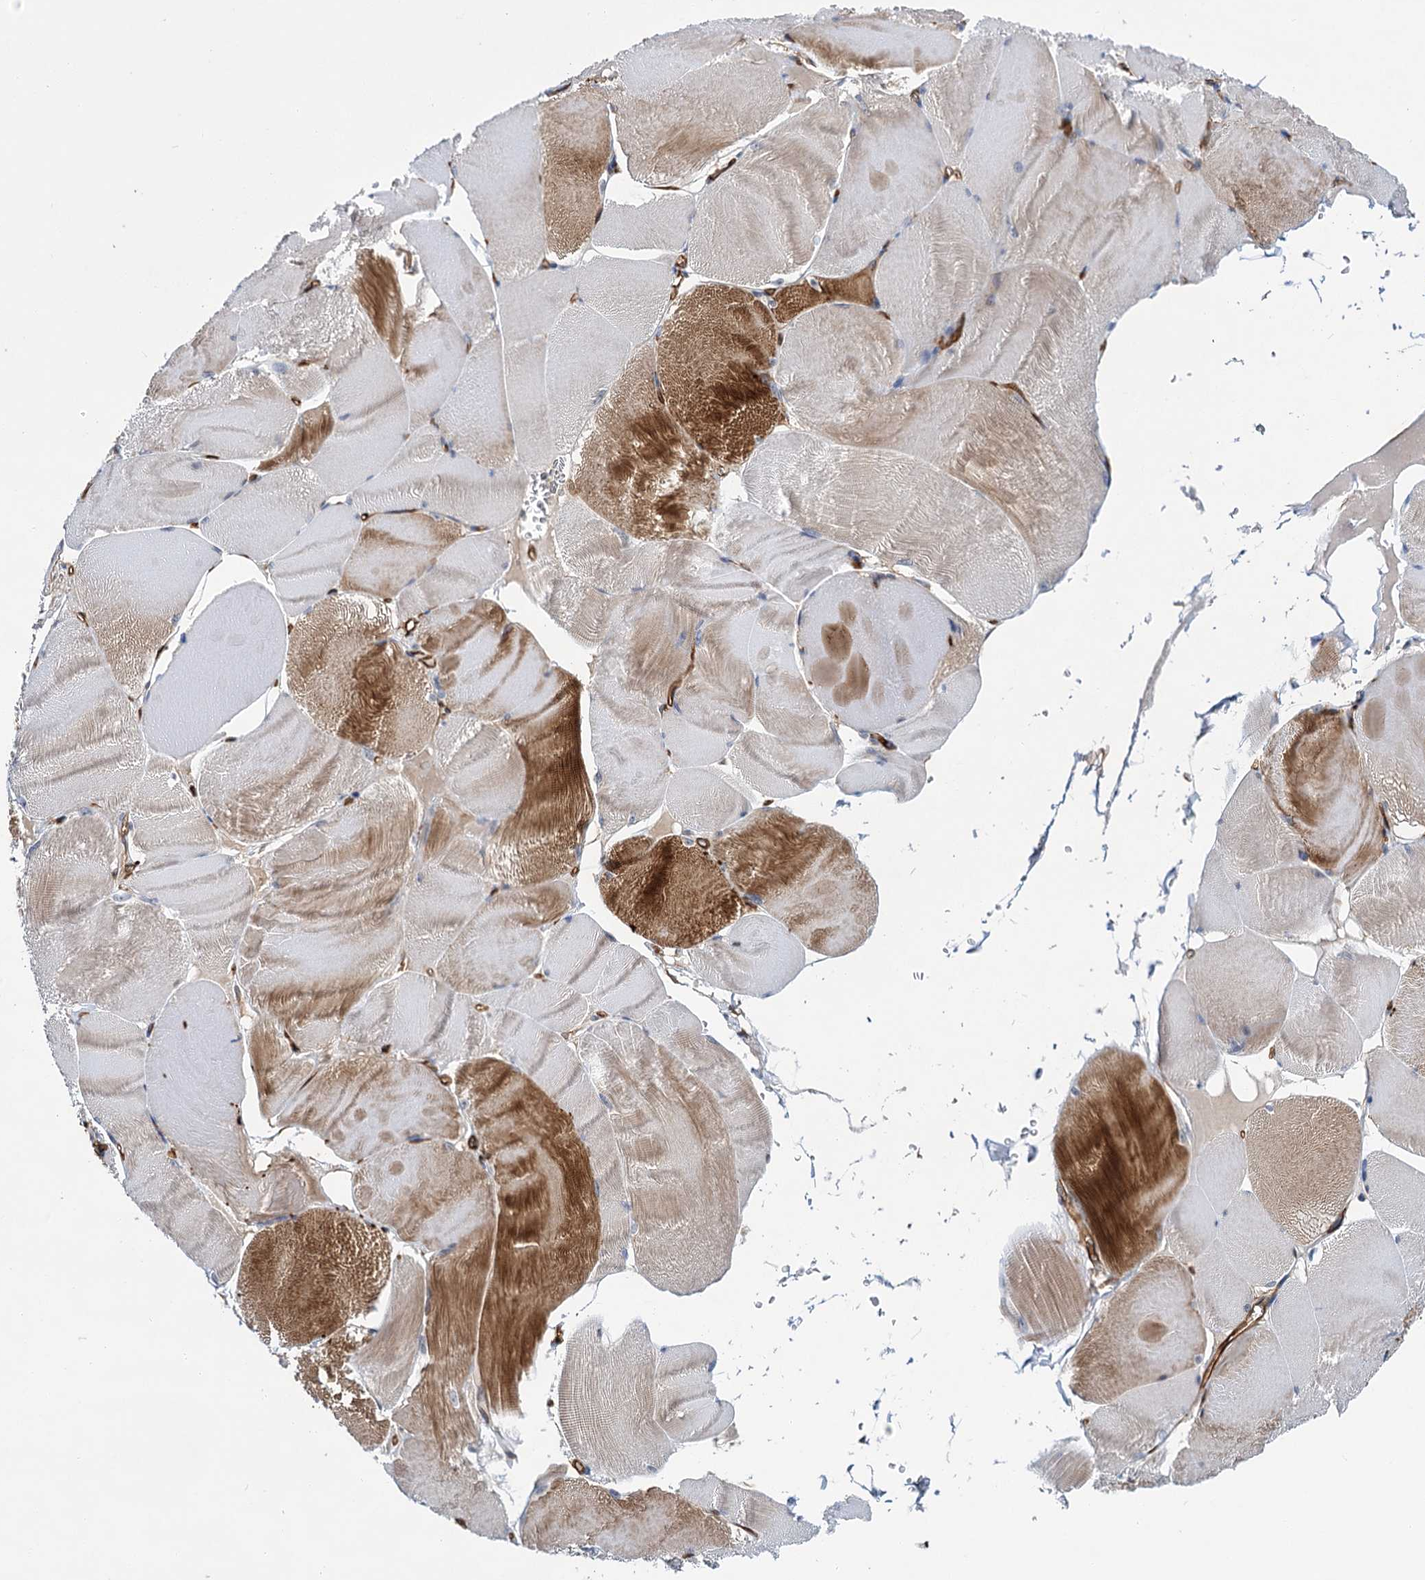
{"staining": {"intensity": "strong", "quantity": "25%-75%", "location": "cytoplasmic/membranous"}, "tissue": "skeletal muscle", "cell_type": "Myocytes", "image_type": "normal", "snomed": [{"axis": "morphology", "description": "Normal tissue, NOS"}, {"axis": "morphology", "description": "Basal cell carcinoma"}, {"axis": "topography", "description": "Skeletal muscle"}], "caption": "High-power microscopy captured an immunohistochemistry image of benign skeletal muscle, revealing strong cytoplasmic/membranous expression in approximately 25%-75% of myocytes. The protein of interest is stained brown, and the nuclei are stained in blue (DAB (3,3'-diaminobenzidine) IHC with brightfield microscopy, high magnification).", "gene": "ABLIM1", "patient": {"sex": "female", "age": 64}}